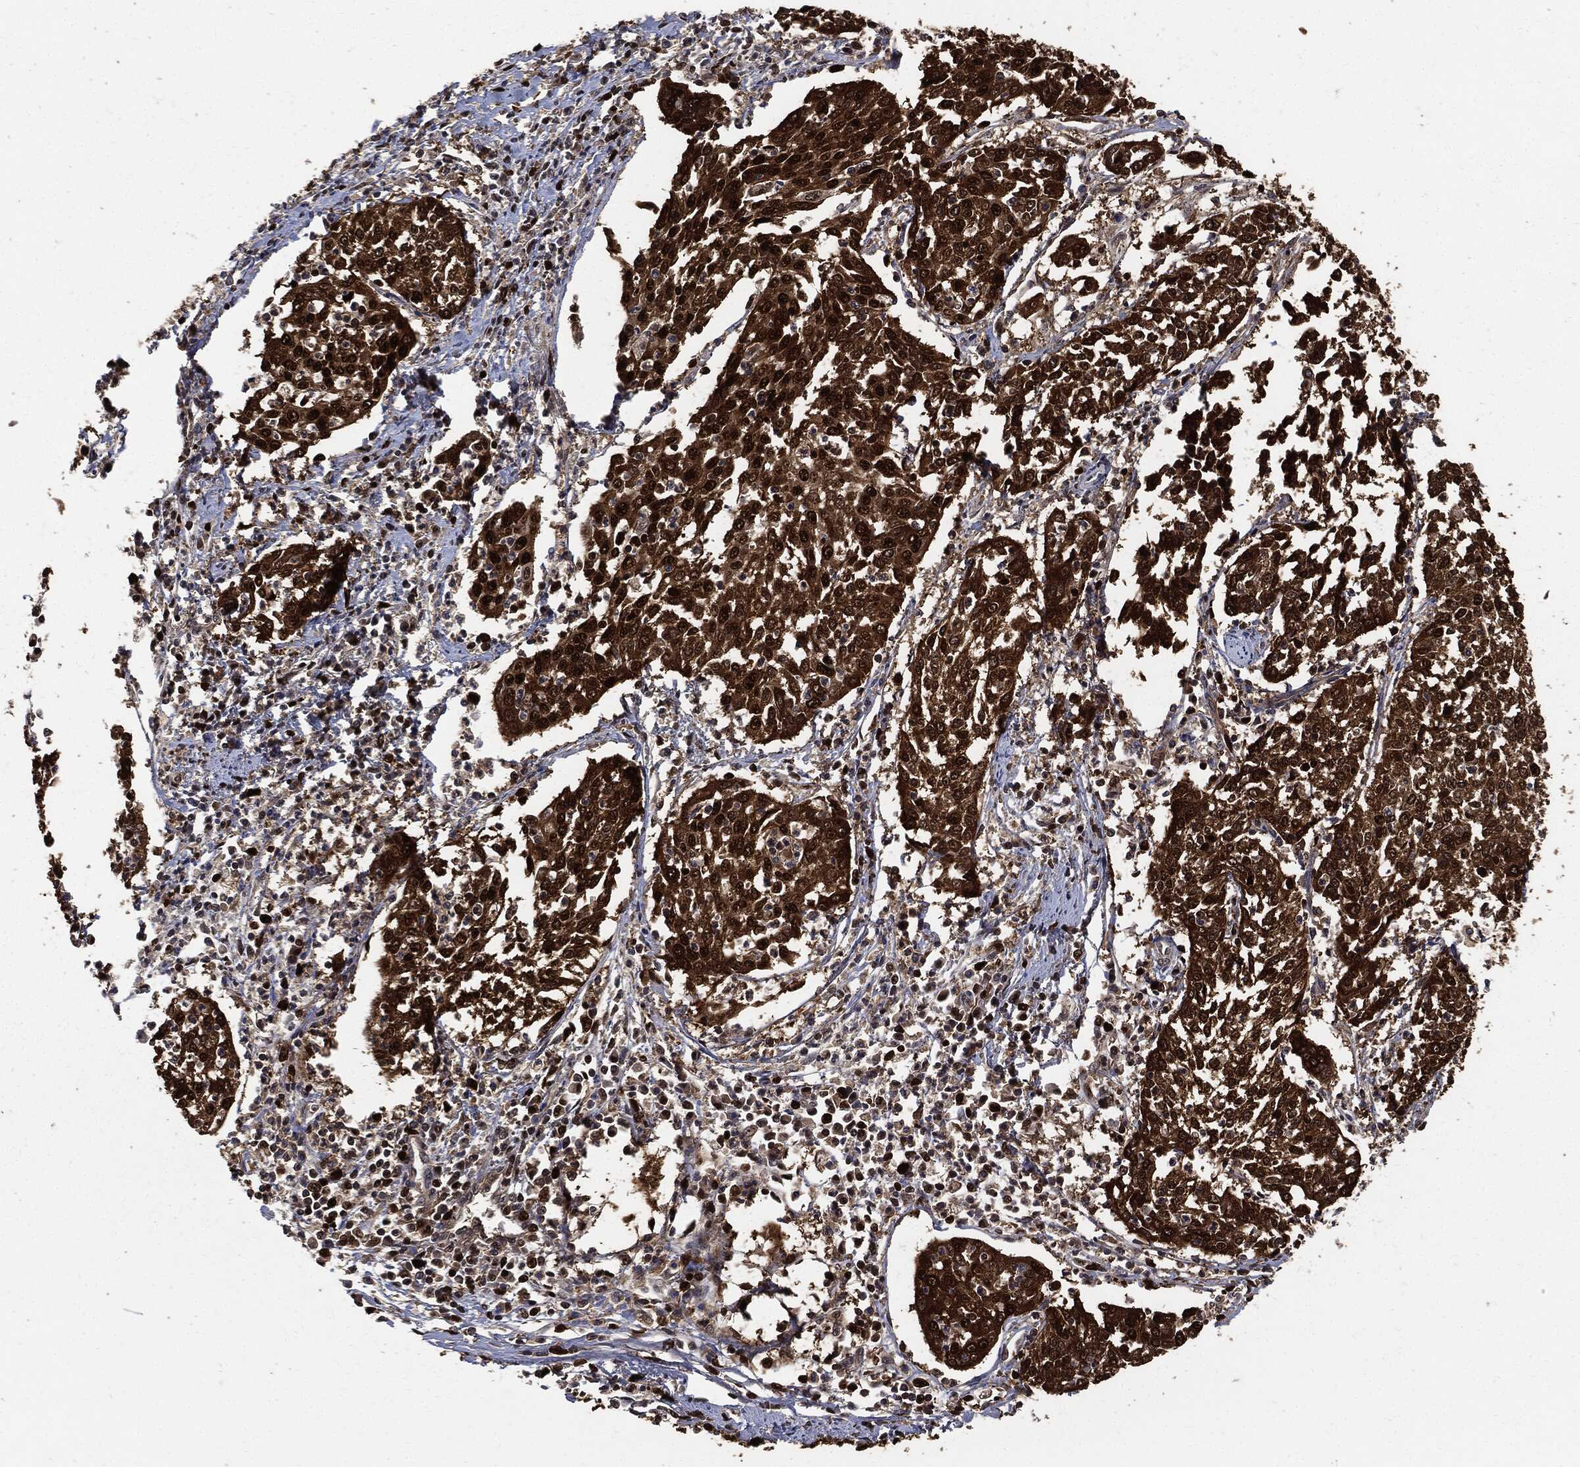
{"staining": {"intensity": "strong", "quantity": ">75%", "location": "cytoplasmic/membranous,nuclear"}, "tissue": "cervical cancer", "cell_type": "Tumor cells", "image_type": "cancer", "snomed": [{"axis": "morphology", "description": "Squamous cell carcinoma, NOS"}, {"axis": "topography", "description": "Cervix"}], "caption": "Tumor cells show strong cytoplasmic/membranous and nuclear expression in approximately >75% of cells in squamous cell carcinoma (cervical).", "gene": "PCNA", "patient": {"sex": "female", "age": 41}}